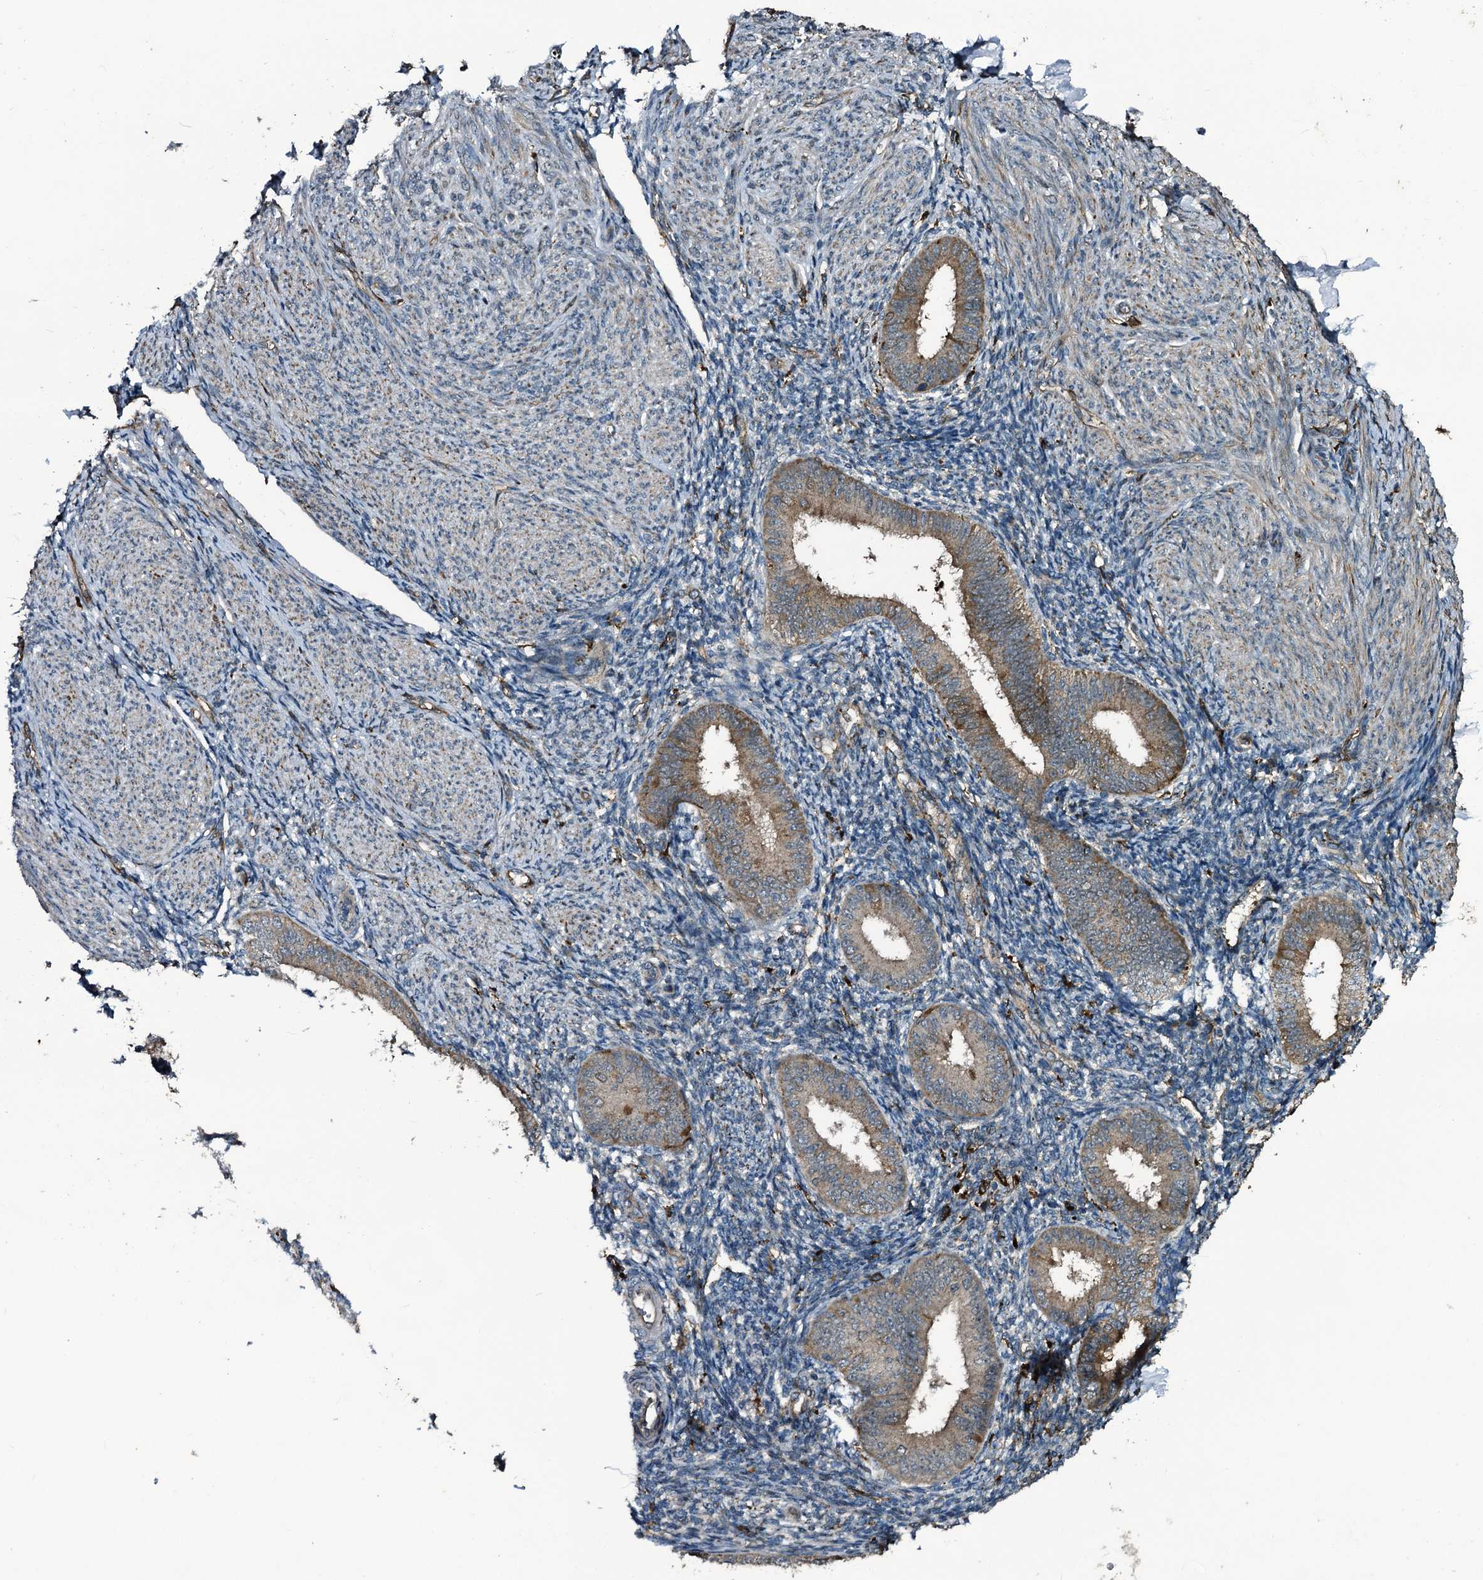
{"staining": {"intensity": "negative", "quantity": "none", "location": "none"}, "tissue": "endometrium", "cell_type": "Cells in endometrial stroma", "image_type": "normal", "snomed": [{"axis": "morphology", "description": "Normal tissue, NOS"}, {"axis": "topography", "description": "Uterus"}, {"axis": "topography", "description": "Endometrium"}], "caption": "A high-resolution photomicrograph shows immunohistochemistry (IHC) staining of normal endometrium, which exhibits no significant staining in cells in endometrial stroma.", "gene": "TPGS2", "patient": {"sex": "female", "age": 48}}